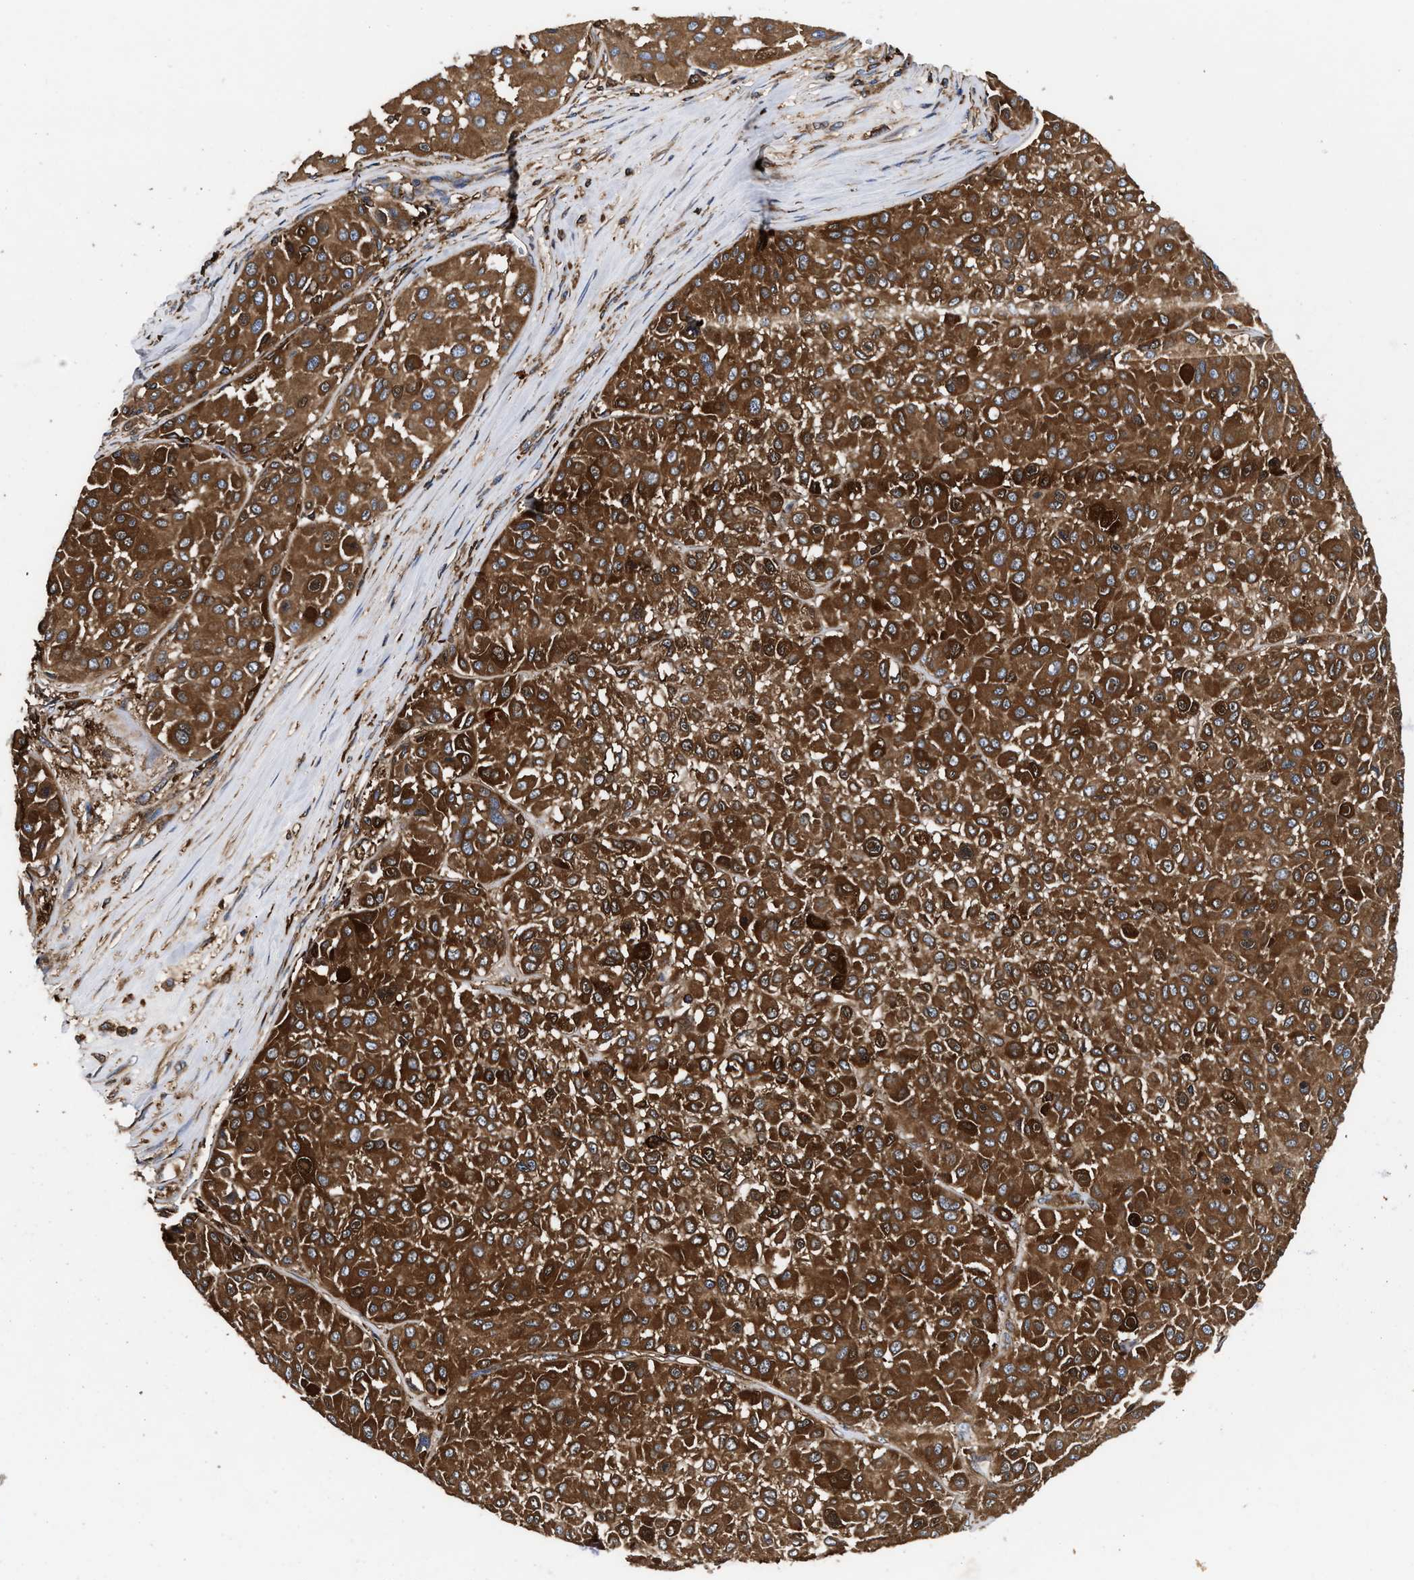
{"staining": {"intensity": "strong", "quantity": ">75%", "location": "cytoplasmic/membranous"}, "tissue": "melanoma", "cell_type": "Tumor cells", "image_type": "cancer", "snomed": [{"axis": "morphology", "description": "Malignant melanoma, Metastatic site"}, {"axis": "topography", "description": "Soft tissue"}], "caption": "Immunohistochemistry (IHC) photomicrograph of human malignant melanoma (metastatic site) stained for a protein (brown), which exhibits high levels of strong cytoplasmic/membranous staining in approximately >75% of tumor cells.", "gene": "KYAT1", "patient": {"sex": "male", "age": 41}}